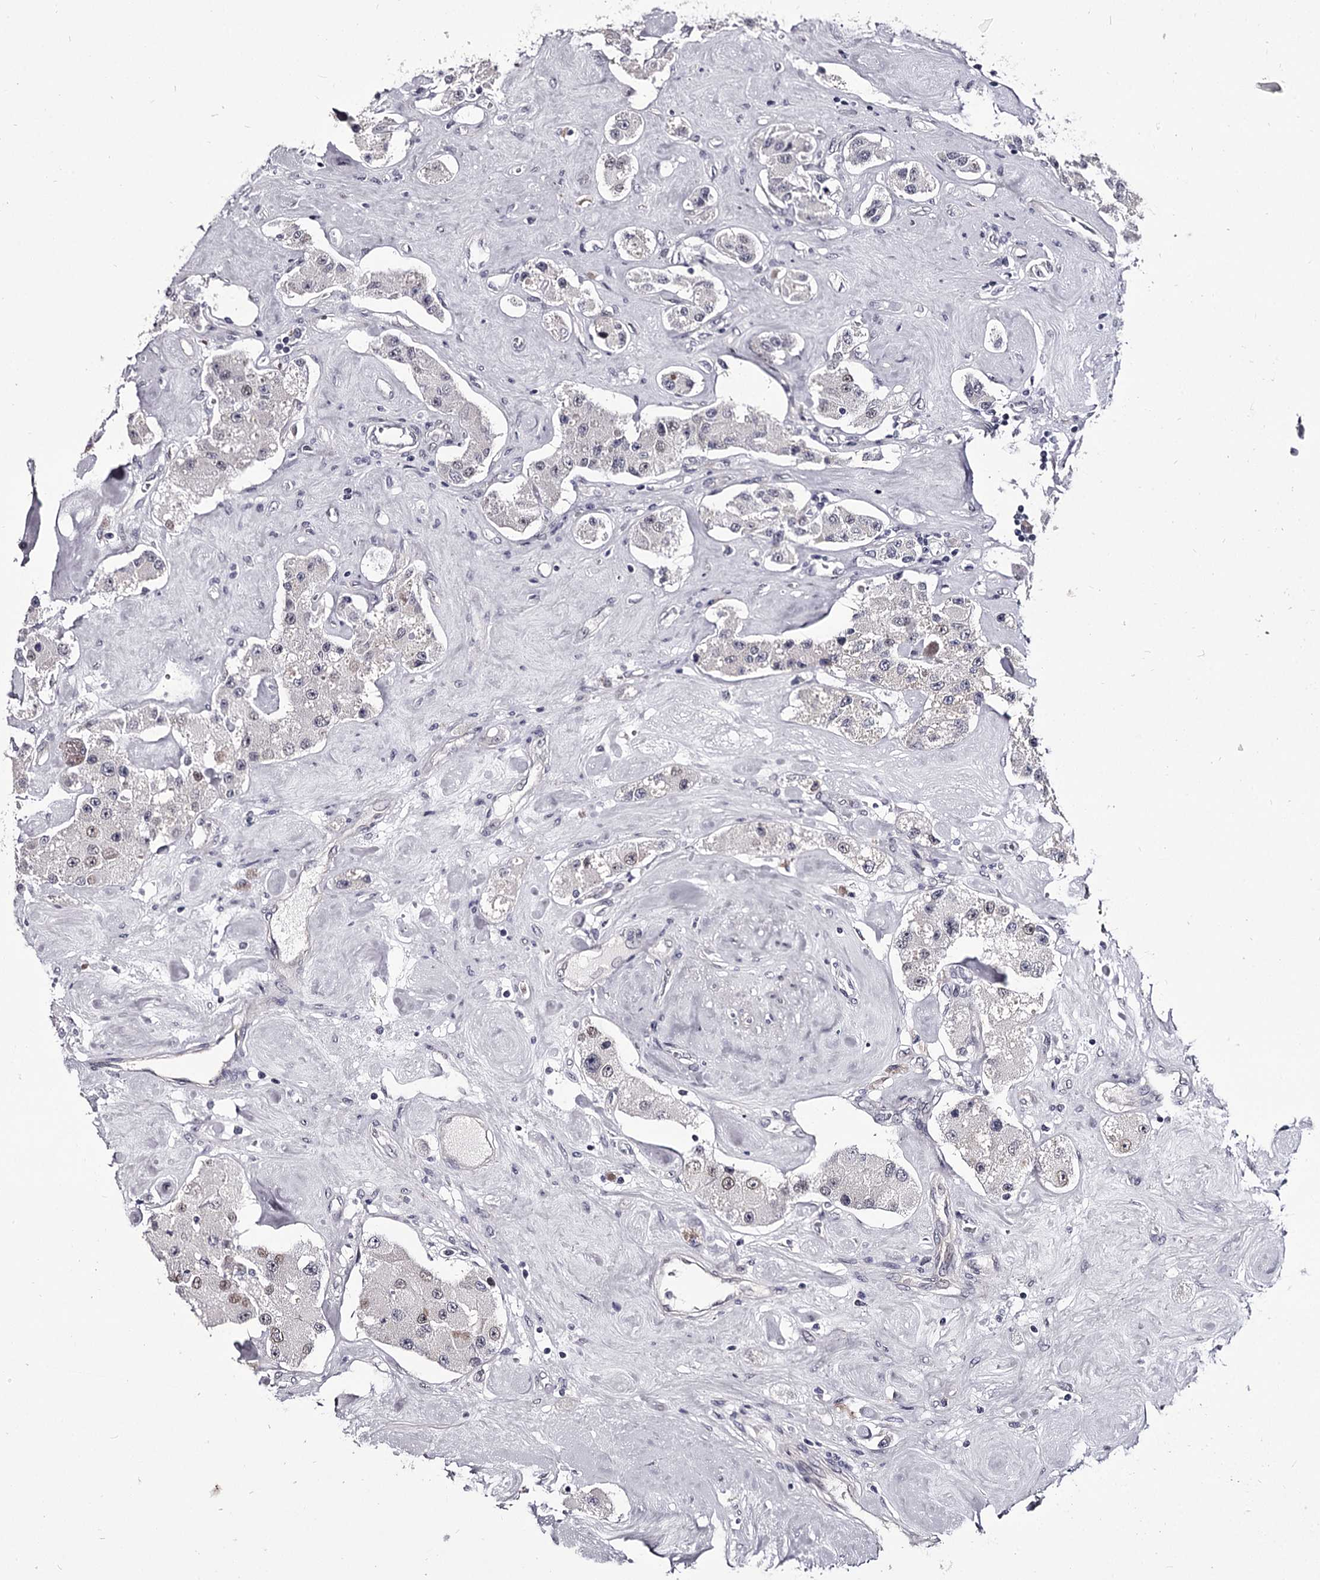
{"staining": {"intensity": "negative", "quantity": "none", "location": "none"}, "tissue": "carcinoid", "cell_type": "Tumor cells", "image_type": "cancer", "snomed": [{"axis": "morphology", "description": "Carcinoid, malignant, NOS"}, {"axis": "topography", "description": "Pancreas"}], "caption": "Immunohistochemical staining of human carcinoid displays no significant staining in tumor cells.", "gene": "OVOL2", "patient": {"sex": "male", "age": 41}}